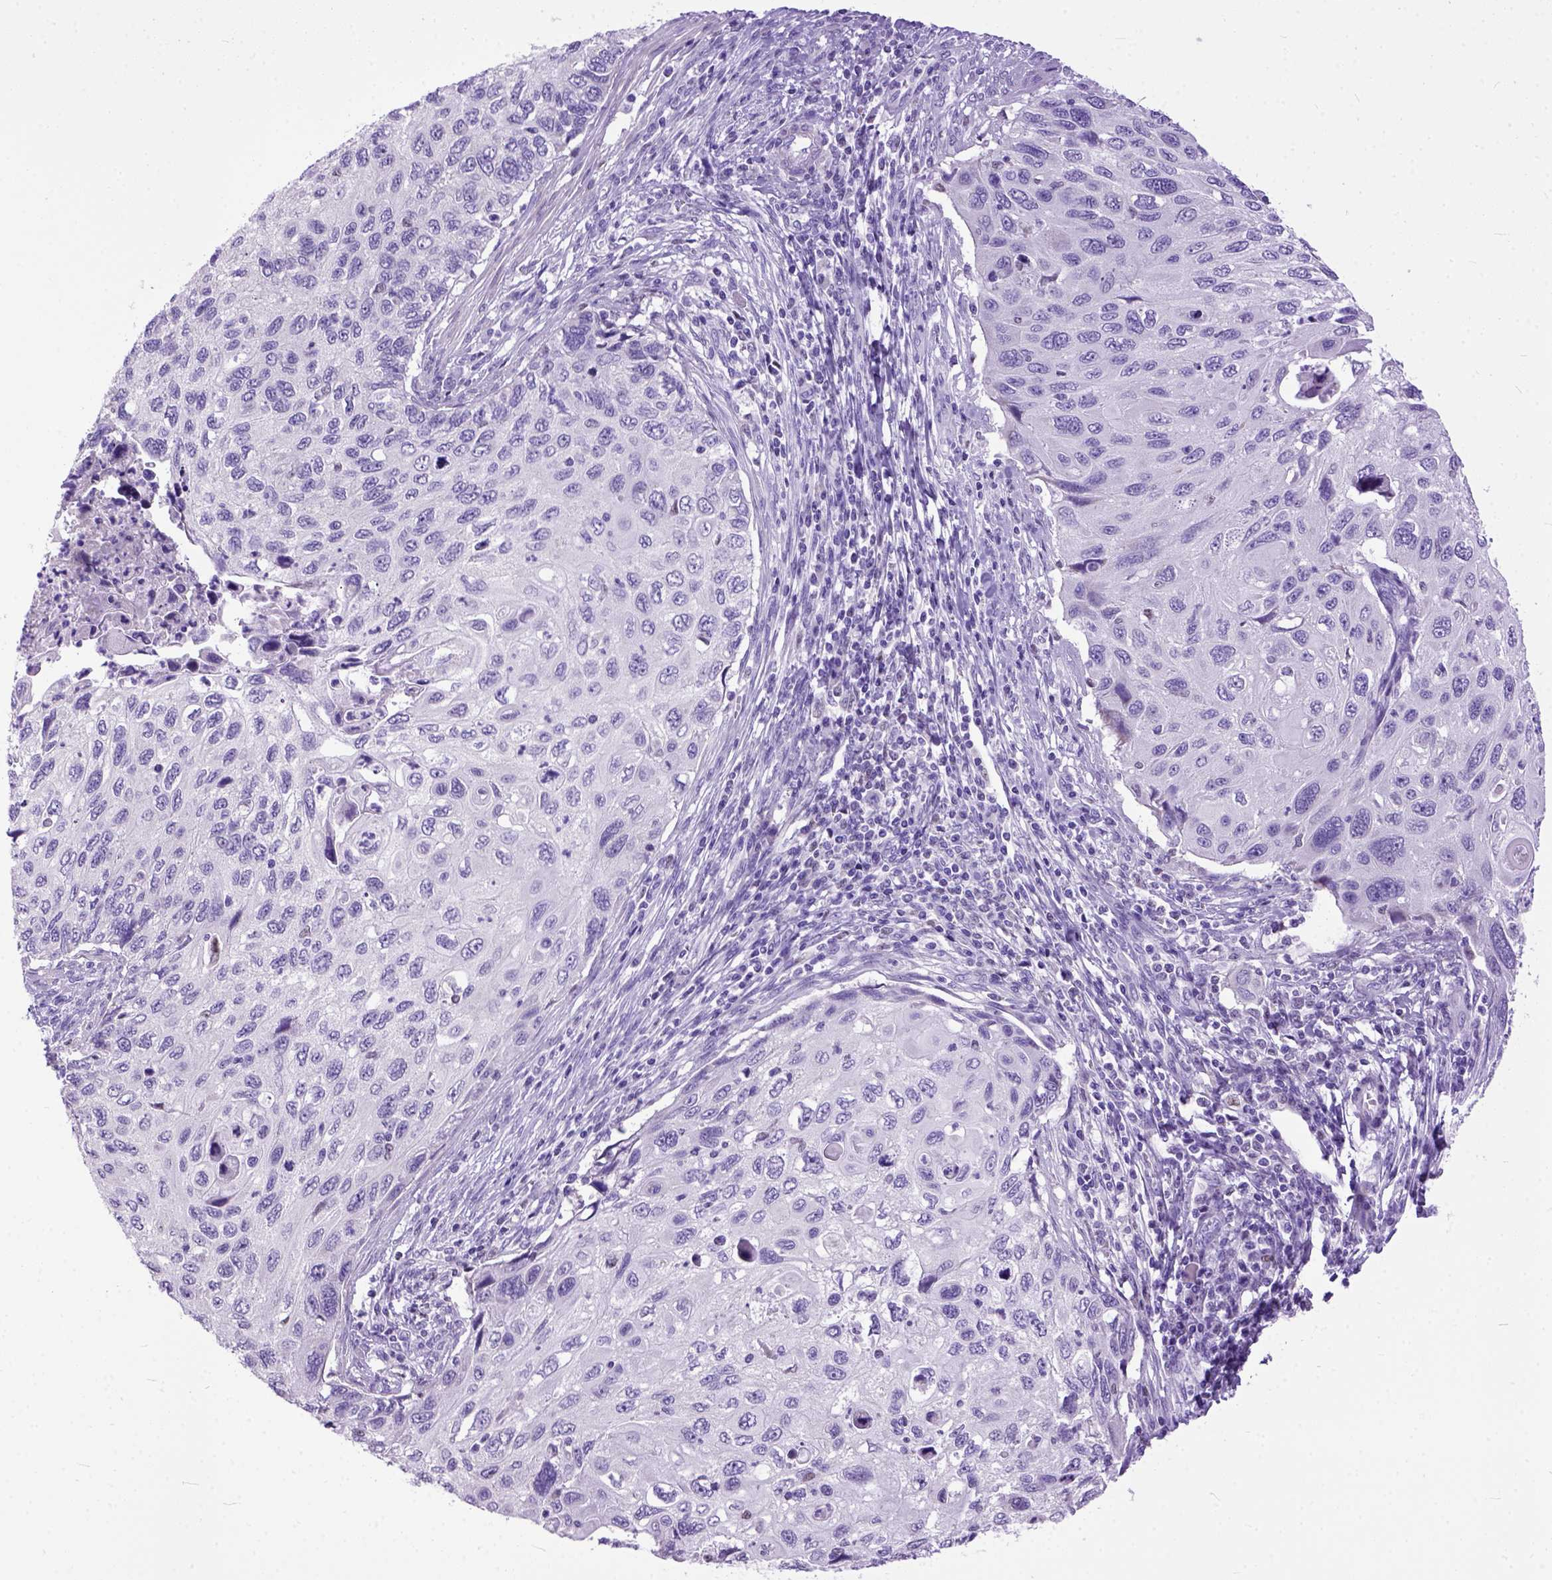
{"staining": {"intensity": "negative", "quantity": "none", "location": "none"}, "tissue": "cervical cancer", "cell_type": "Tumor cells", "image_type": "cancer", "snomed": [{"axis": "morphology", "description": "Squamous cell carcinoma, NOS"}, {"axis": "topography", "description": "Cervix"}], "caption": "Human squamous cell carcinoma (cervical) stained for a protein using immunohistochemistry reveals no positivity in tumor cells.", "gene": "CRB1", "patient": {"sex": "female", "age": 70}}